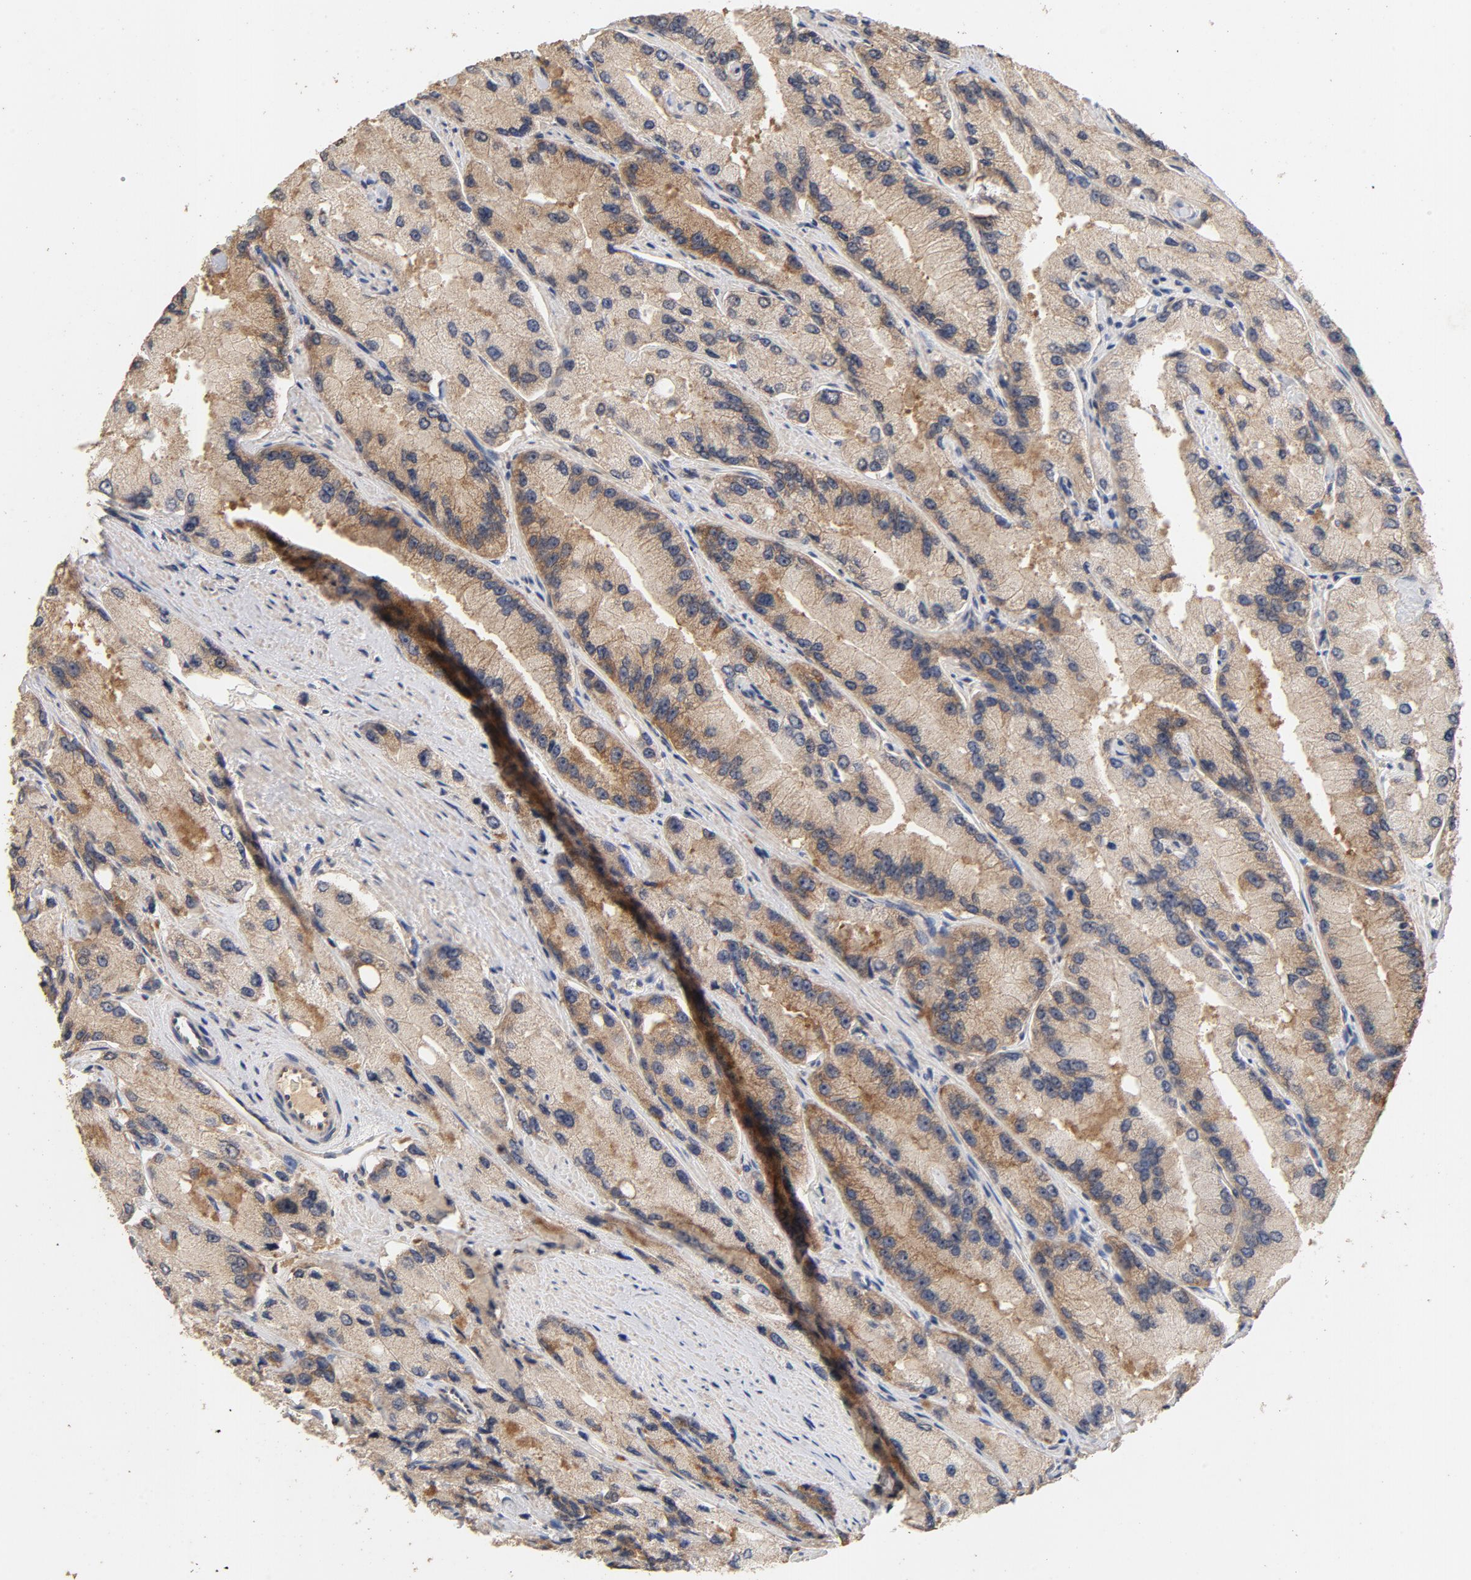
{"staining": {"intensity": "moderate", "quantity": ">75%", "location": "cytoplasmic/membranous"}, "tissue": "prostate cancer", "cell_type": "Tumor cells", "image_type": "cancer", "snomed": [{"axis": "morphology", "description": "Adenocarcinoma, High grade"}, {"axis": "topography", "description": "Prostate"}], "caption": "Immunohistochemistry (IHC) photomicrograph of human prostate high-grade adenocarcinoma stained for a protein (brown), which shows medium levels of moderate cytoplasmic/membranous positivity in about >75% of tumor cells.", "gene": "DDX6", "patient": {"sex": "male", "age": 58}}